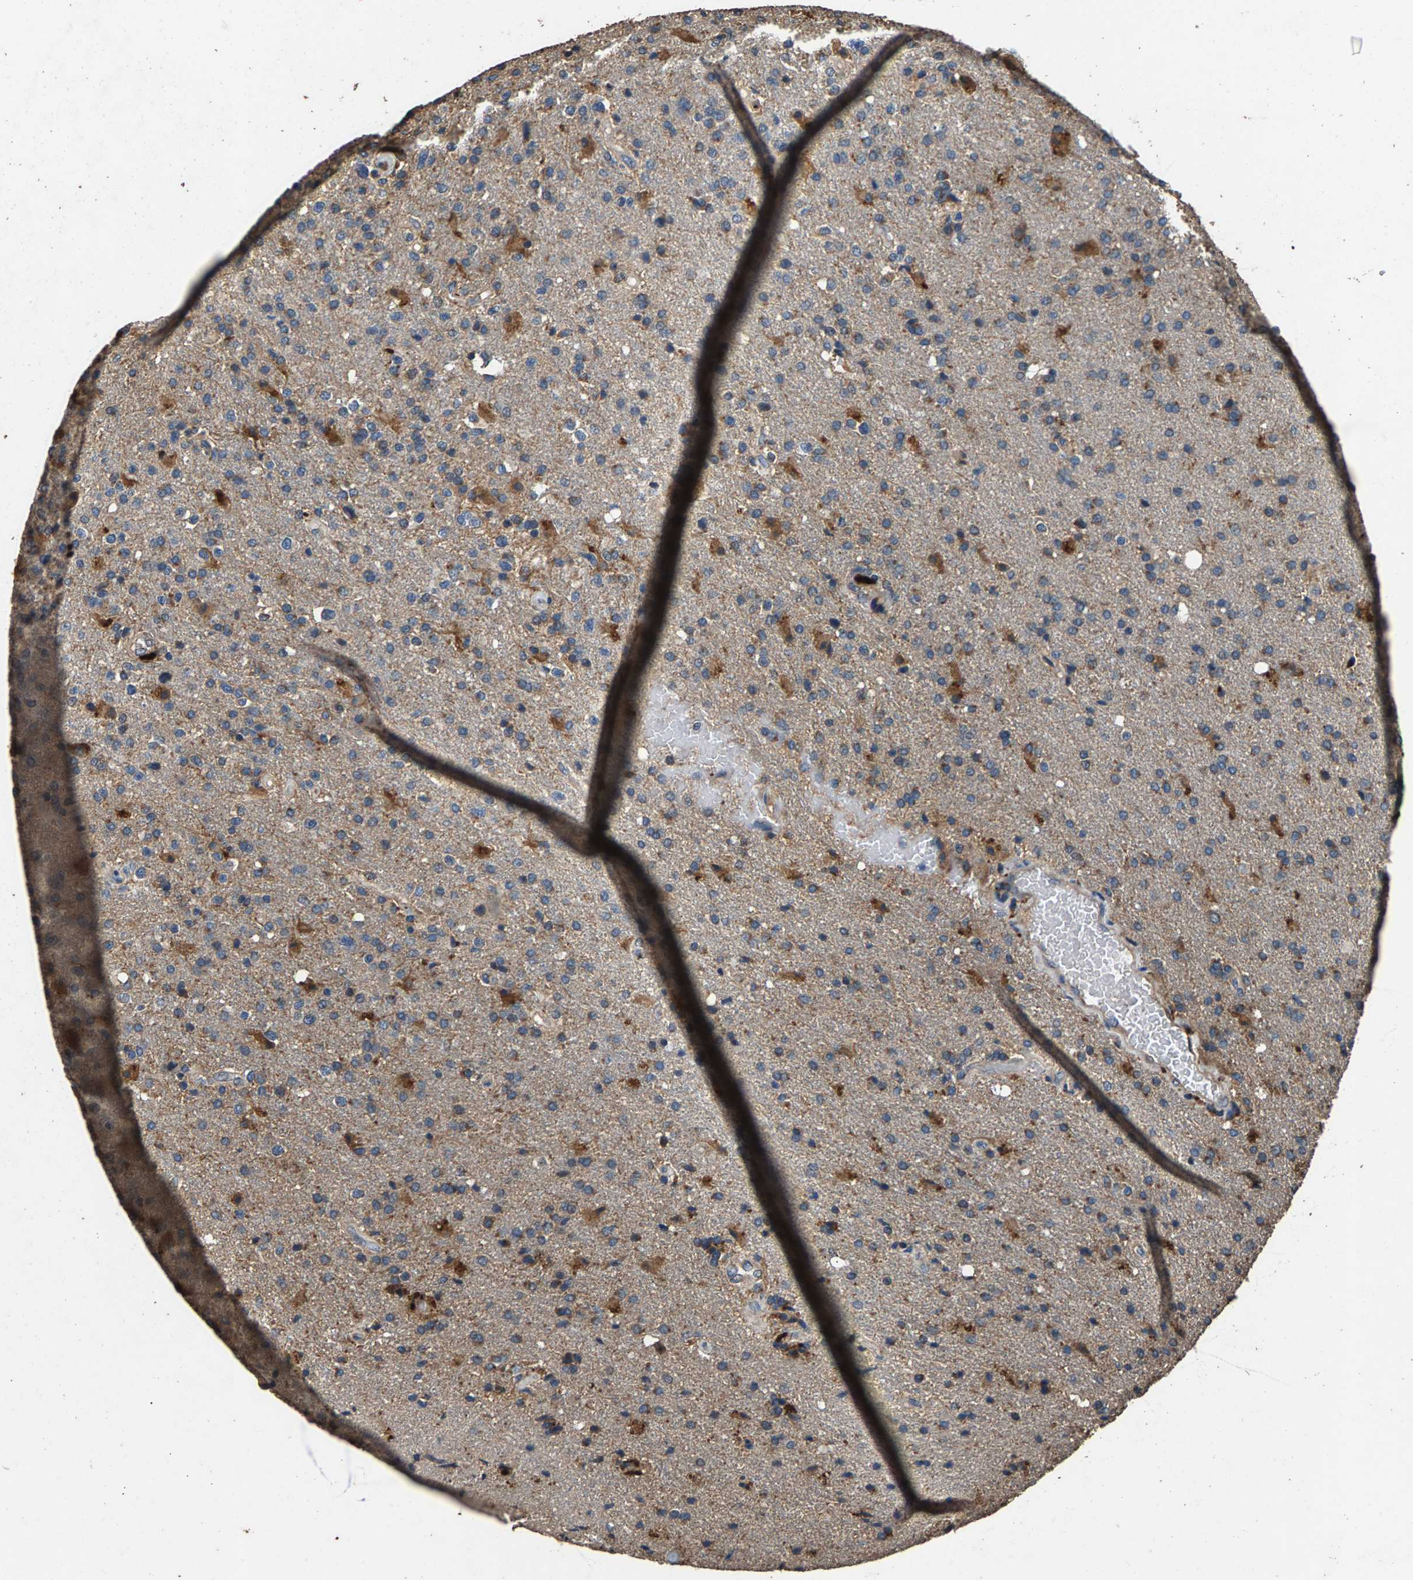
{"staining": {"intensity": "moderate", "quantity": "25%-75%", "location": "cytoplasmic/membranous"}, "tissue": "glioma", "cell_type": "Tumor cells", "image_type": "cancer", "snomed": [{"axis": "morphology", "description": "Glioma, malignant, High grade"}, {"axis": "topography", "description": "Brain"}], "caption": "The image shows immunohistochemical staining of malignant glioma (high-grade). There is moderate cytoplasmic/membranous expression is seen in about 25%-75% of tumor cells.", "gene": "MRPL27", "patient": {"sex": "male", "age": 72}}